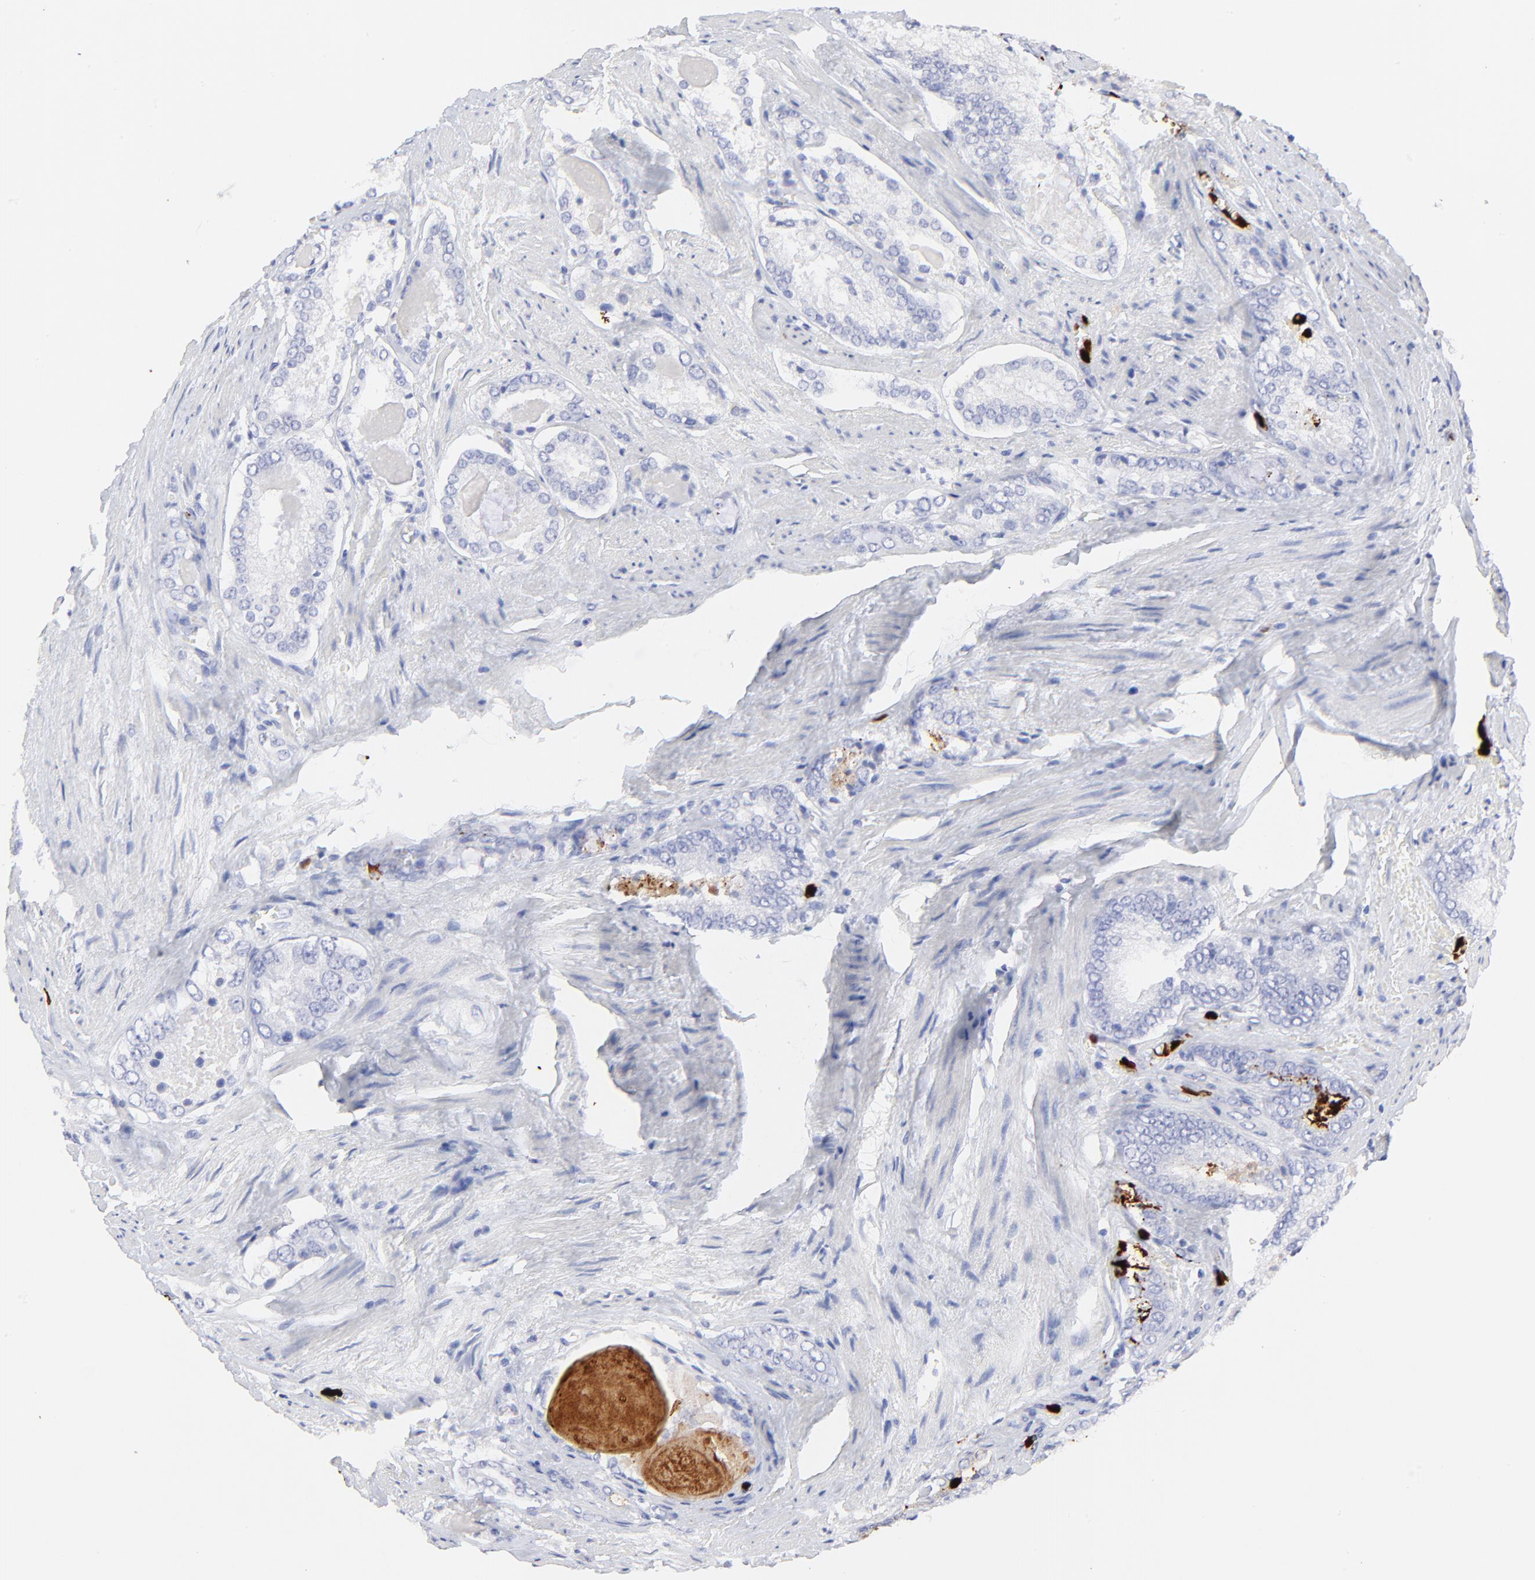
{"staining": {"intensity": "negative", "quantity": "none", "location": "none"}, "tissue": "prostate cancer", "cell_type": "Tumor cells", "image_type": "cancer", "snomed": [{"axis": "morphology", "description": "Adenocarcinoma, Medium grade"}, {"axis": "topography", "description": "Prostate"}], "caption": "DAB (3,3'-diaminobenzidine) immunohistochemical staining of prostate cancer shows no significant staining in tumor cells. The staining is performed using DAB (3,3'-diaminobenzidine) brown chromogen with nuclei counter-stained in using hematoxylin.", "gene": "S100A12", "patient": {"sex": "male", "age": 60}}